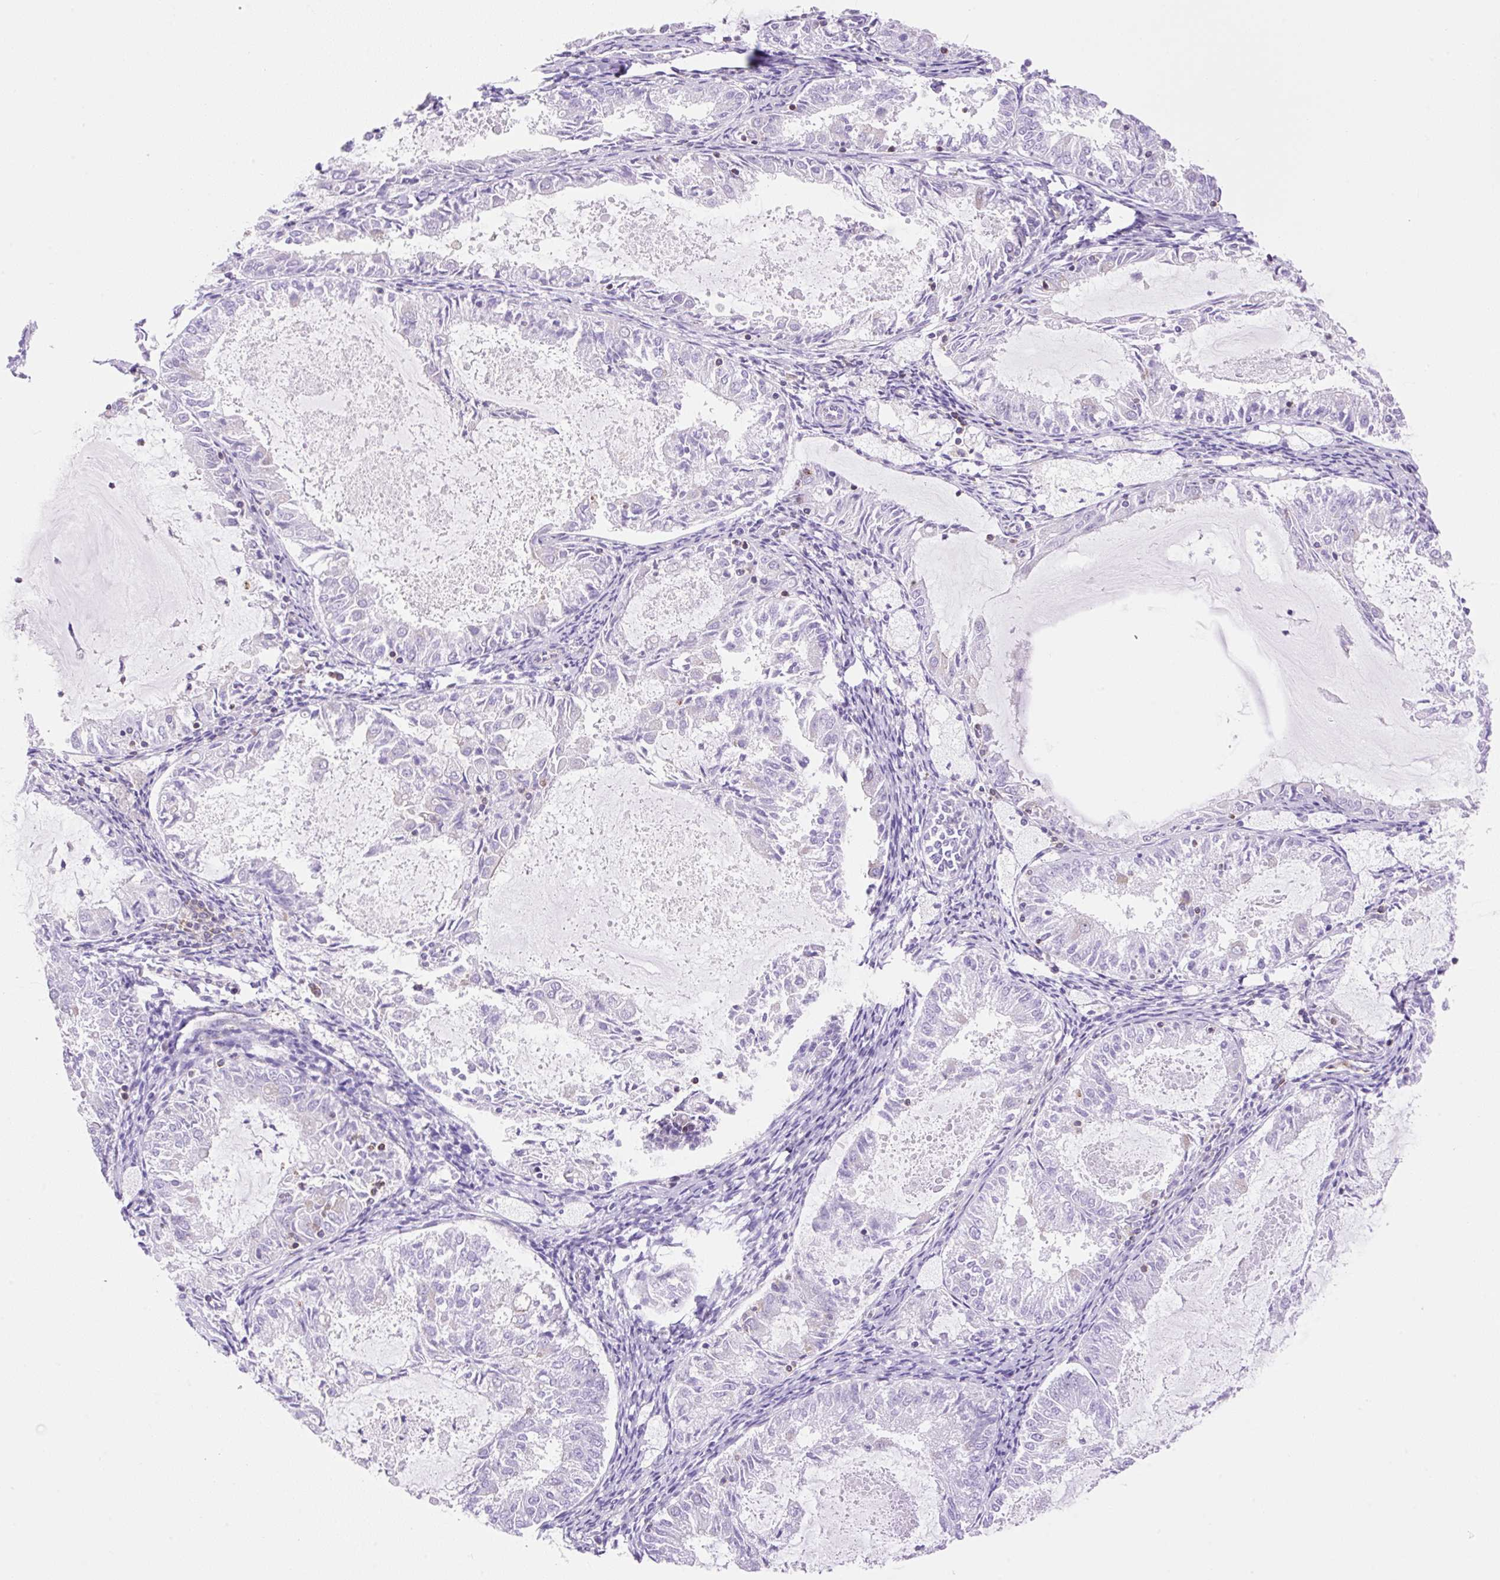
{"staining": {"intensity": "negative", "quantity": "none", "location": "none"}, "tissue": "endometrial cancer", "cell_type": "Tumor cells", "image_type": "cancer", "snomed": [{"axis": "morphology", "description": "Adenocarcinoma, NOS"}, {"axis": "topography", "description": "Endometrium"}], "caption": "Immunohistochemistry (IHC) of adenocarcinoma (endometrial) exhibits no staining in tumor cells. (Brightfield microscopy of DAB IHC at high magnification).", "gene": "DNM2", "patient": {"sex": "female", "age": 57}}